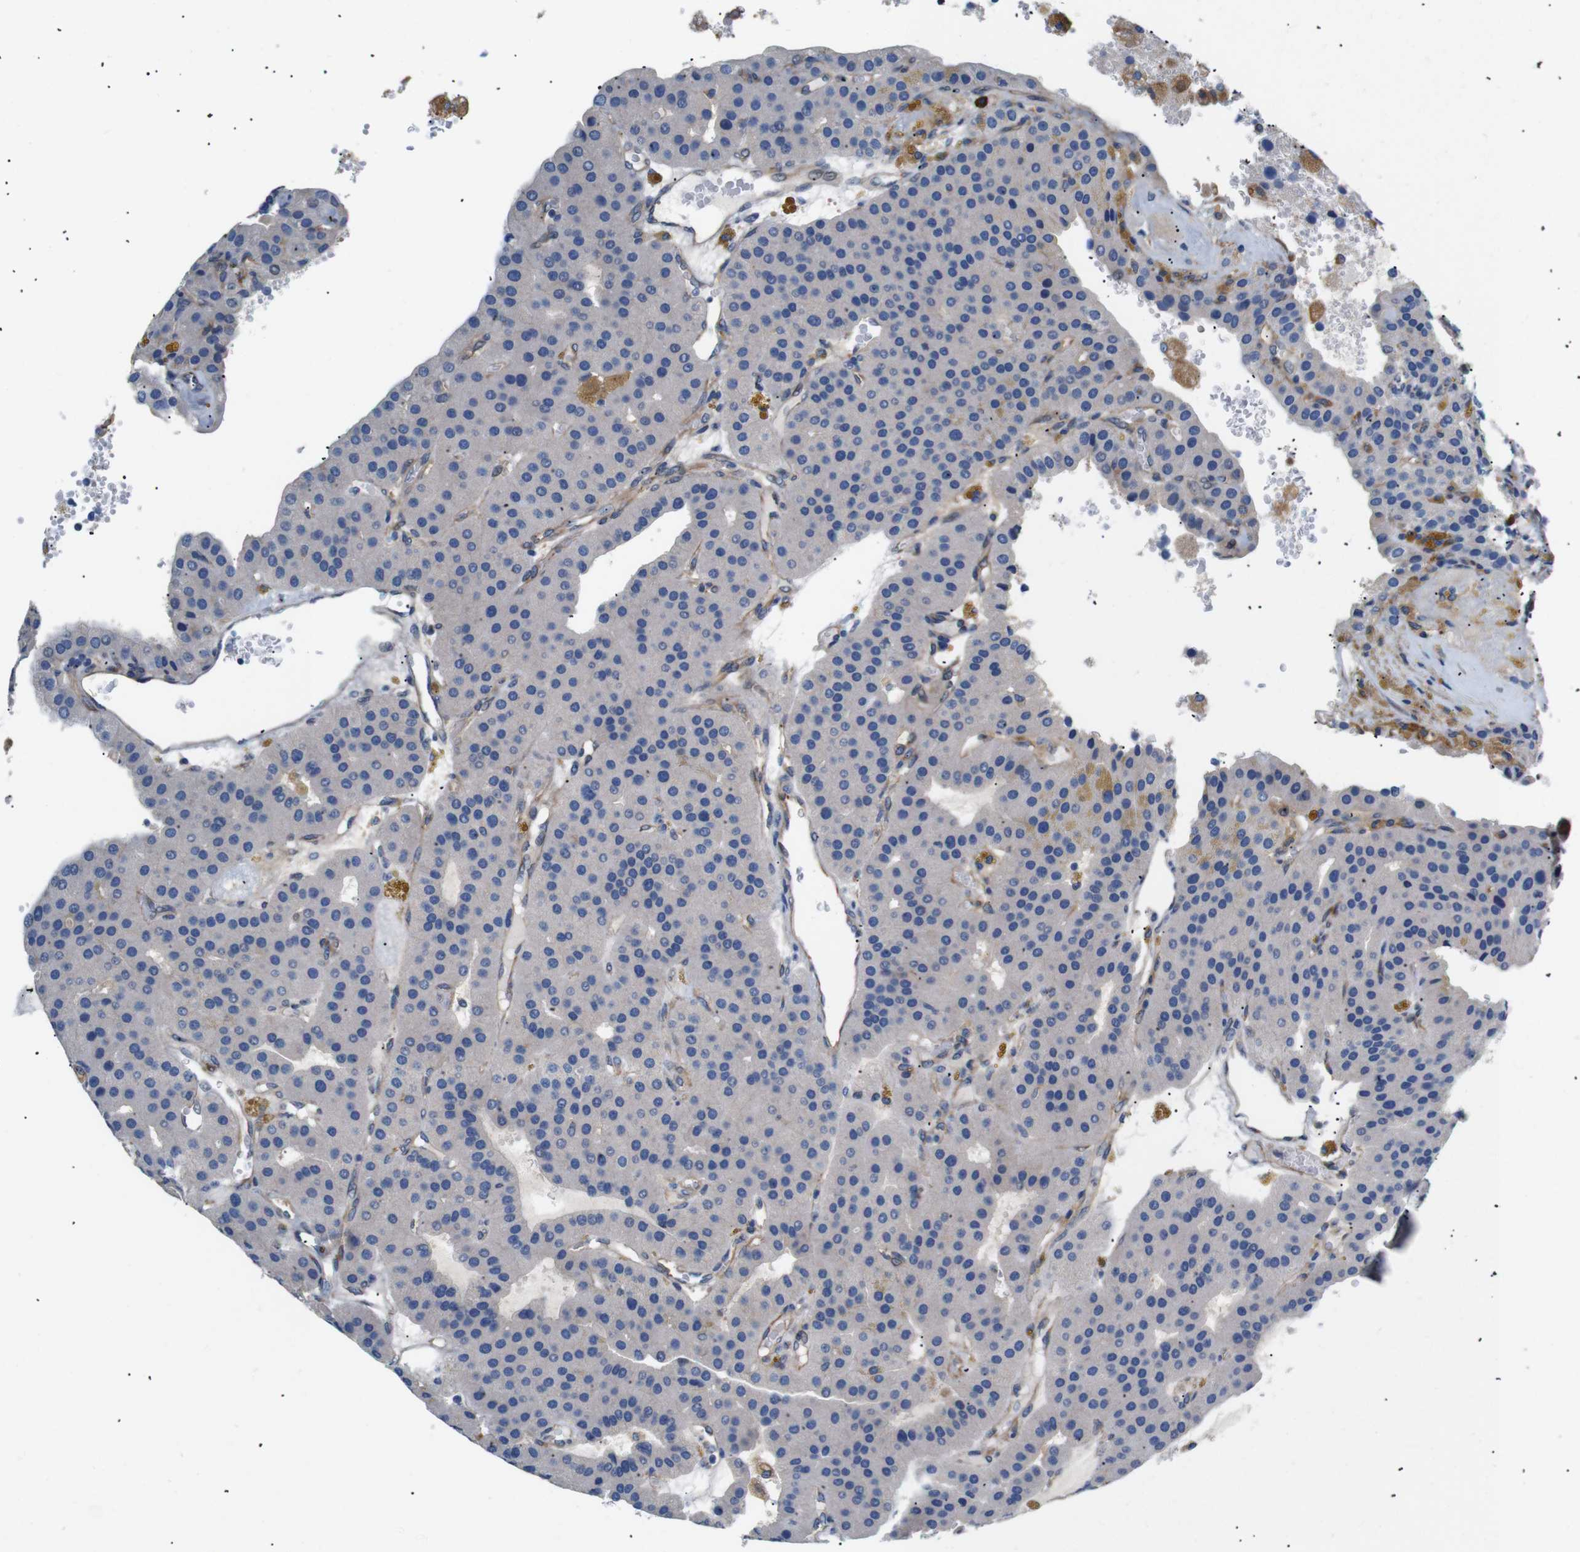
{"staining": {"intensity": "weak", "quantity": "<25%", "location": "cytoplasmic/membranous"}, "tissue": "parathyroid gland", "cell_type": "Glandular cells", "image_type": "normal", "snomed": [{"axis": "morphology", "description": "Normal tissue, NOS"}, {"axis": "morphology", "description": "Adenoma, NOS"}, {"axis": "topography", "description": "Parathyroid gland"}], "caption": "Immunohistochemistry (IHC) of normal human parathyroid gland demonstrates no staining in glandular cells. The staining was performed using DAB (3,3'-diaminobenzidine) to visualize the protein expression in brown, while the nuclei were stained in blue with hematoxylin (Magnification: 20x).", "gene": "UBE2G2", "patient": {"sex": "female", "age": 86}}